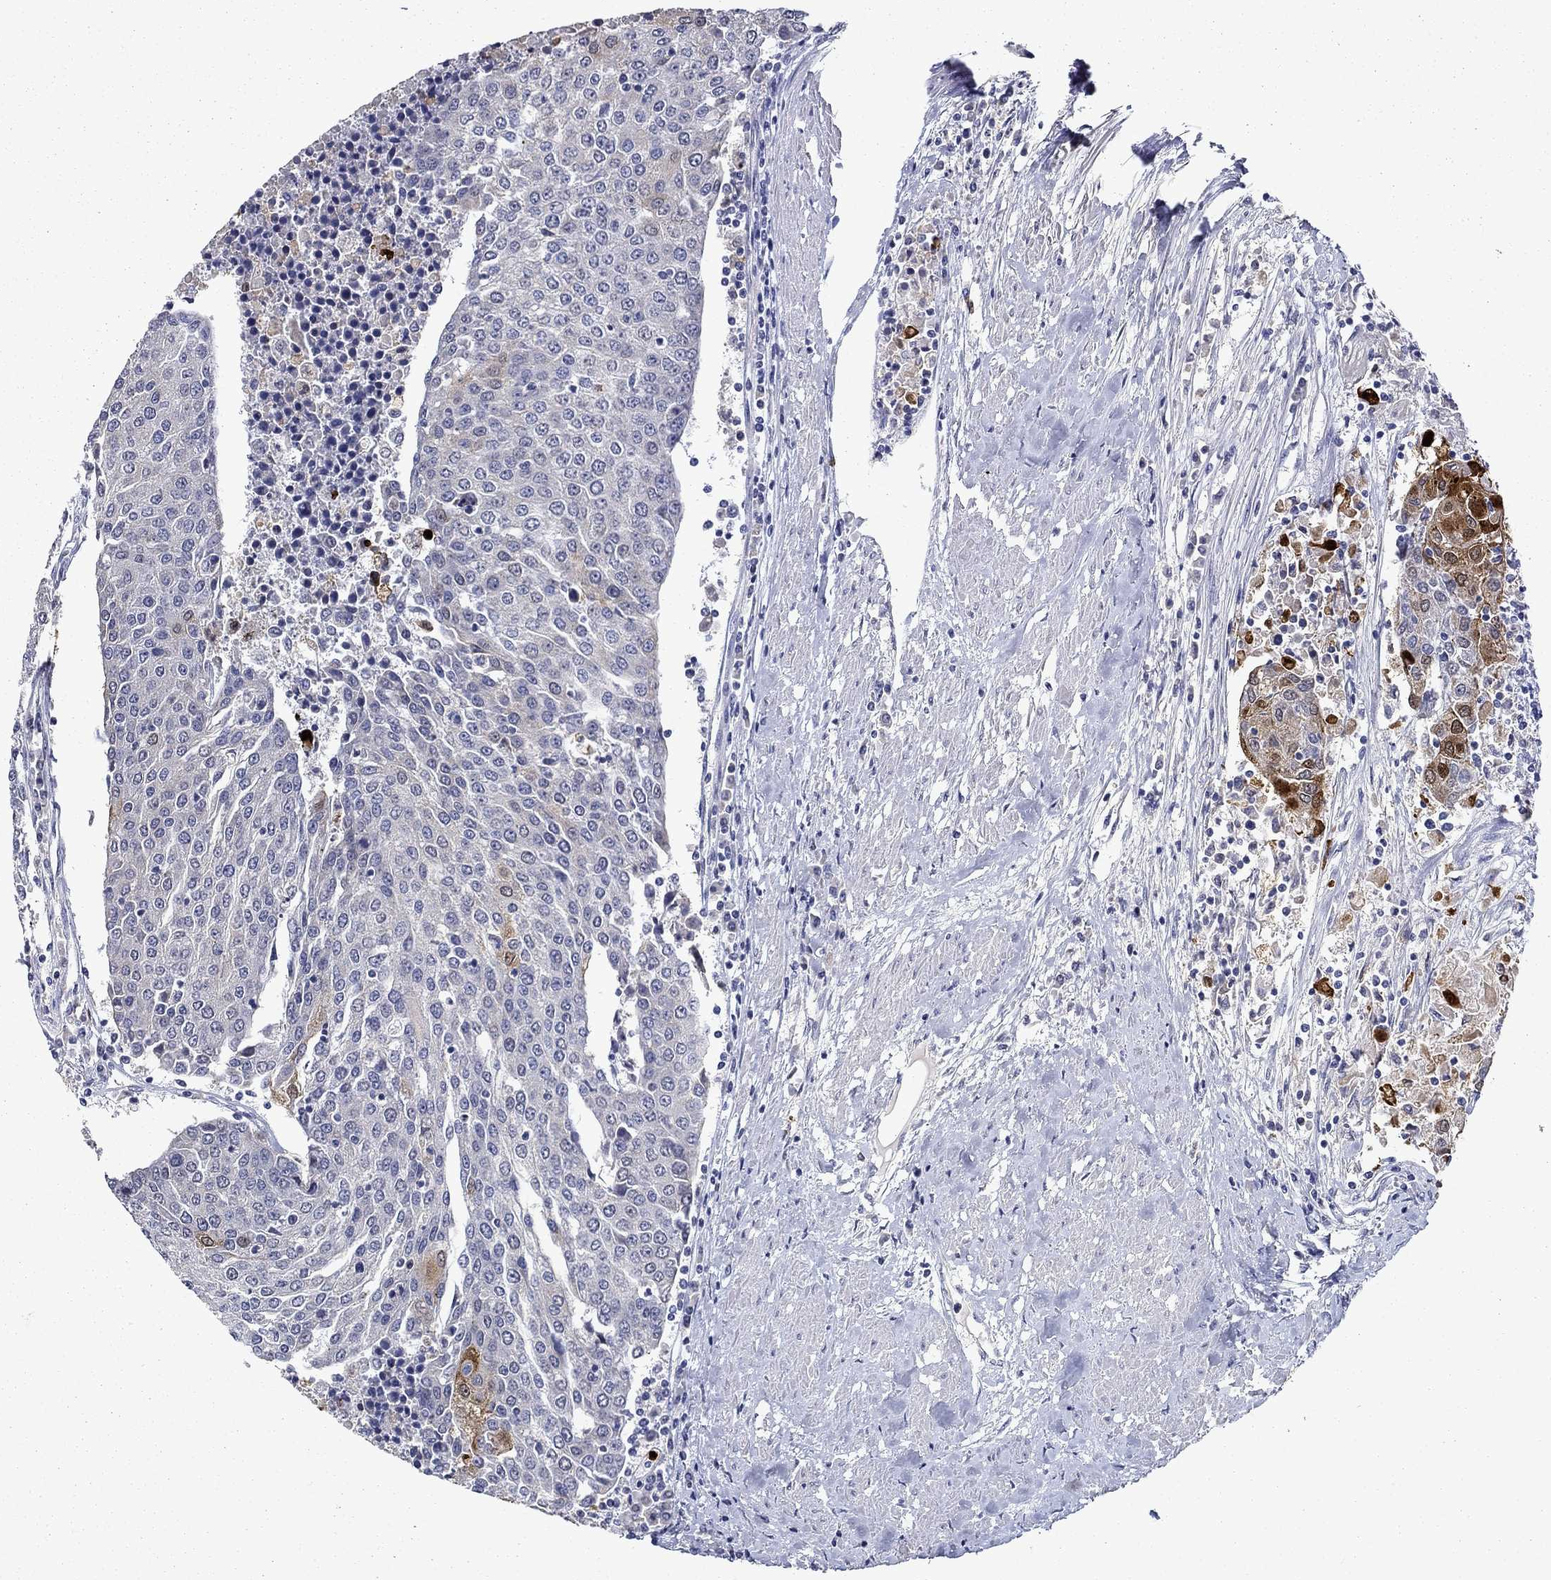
{"staining": {"intensity": "moderate", "quantity": "<25%", "location": "cytoplasmic/membranous,nuclear"}, "tissue": "urothelial cancer", "cell_type": "Tumor cells", "image_type": "cancer", "snomed": [{"axis": "morphology", "description": "Urothelial carcinoma, High grade"}, {"axis": "topography", "description": "Urinary bladder"}], "caption": "Immunohistochemical staining of urothelial cancer shows moderate cytoplasmic/membranous and nuclear protein expression in about <25% of tumor cells.", "gene": "IRF5", "patient": {"sex": "female", "age": 85}}